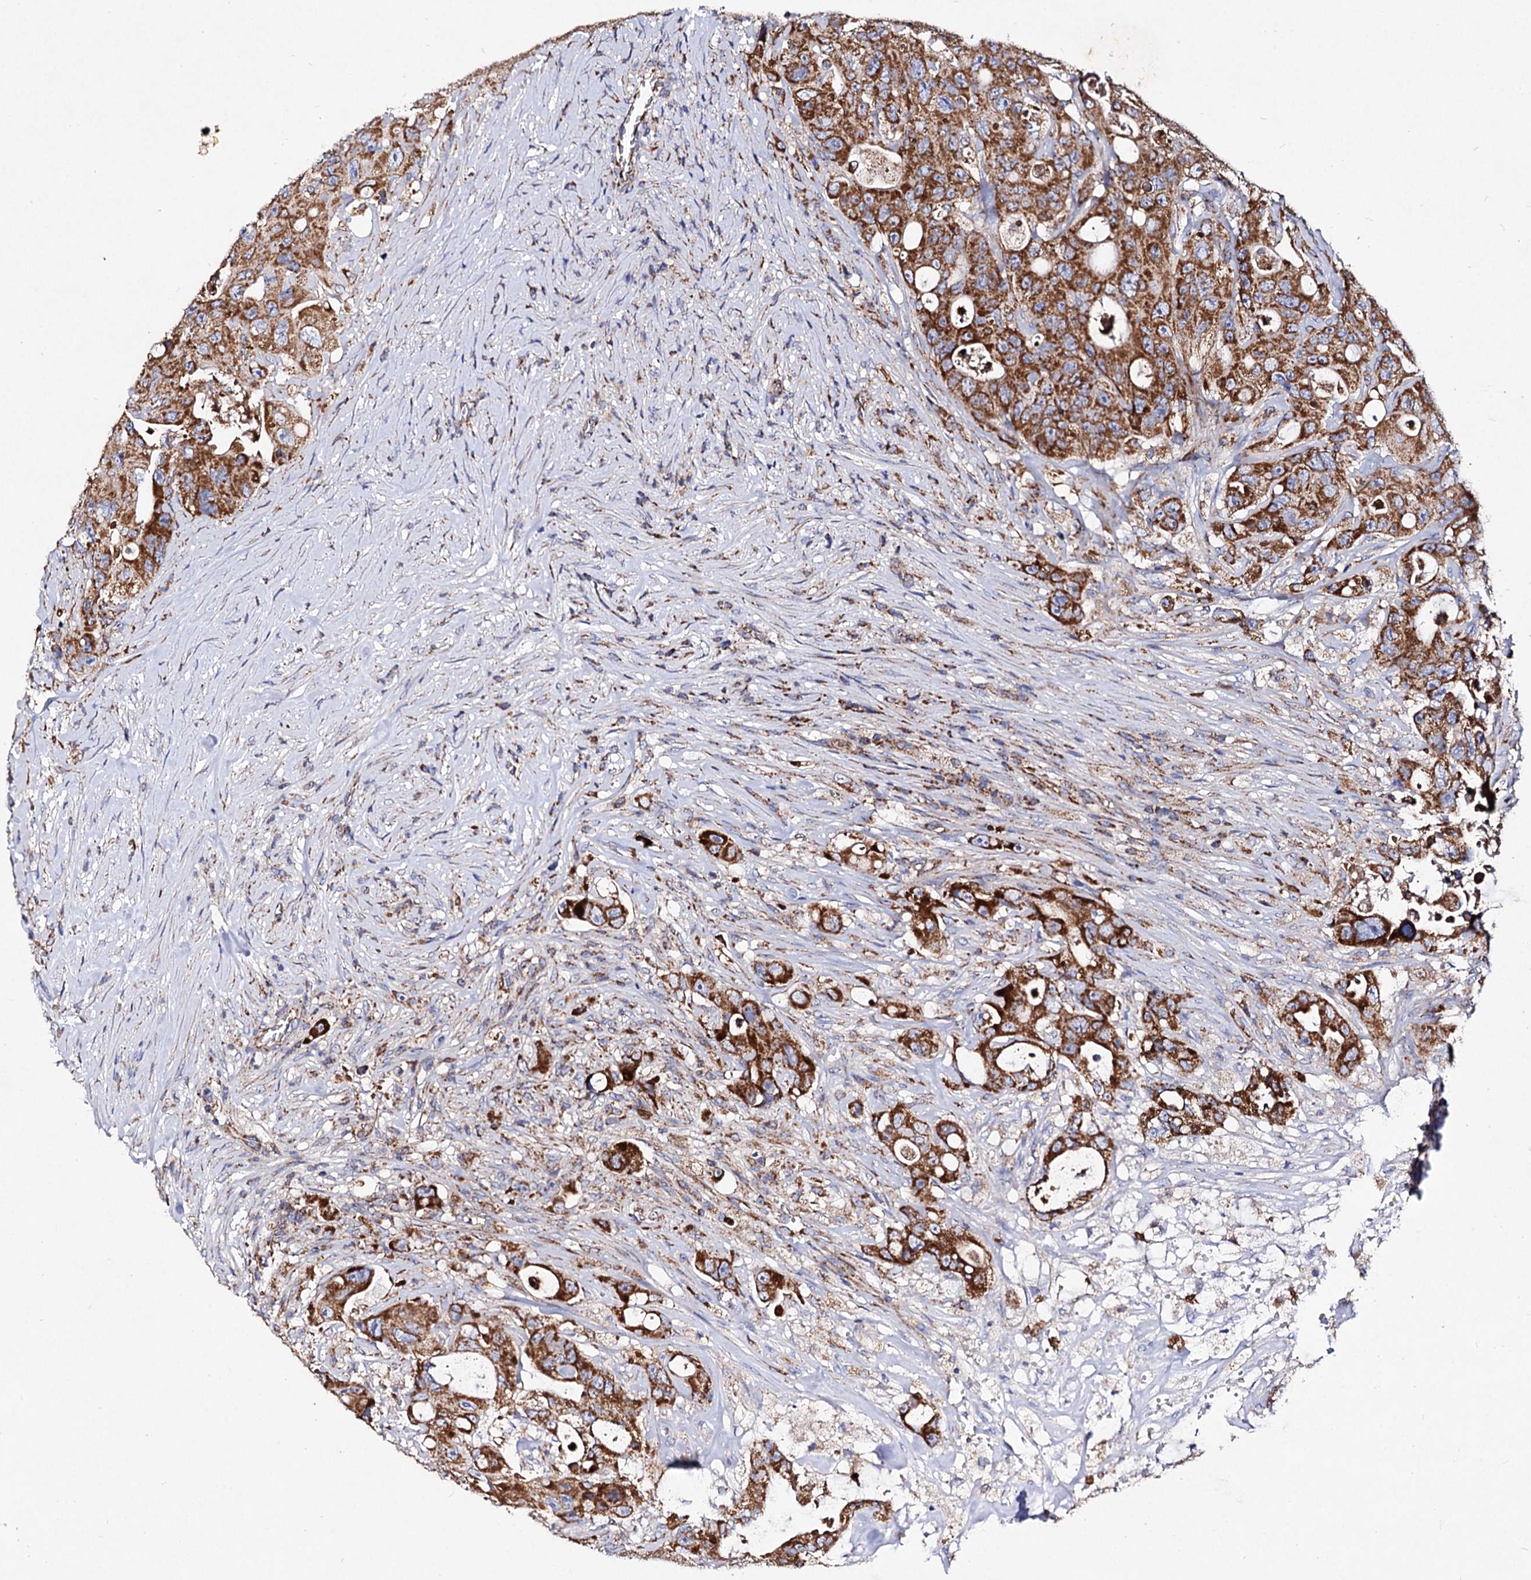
{"staining": {"intensity": "strong", "quantity": ">75%", "location": "cytoplasmic/membranous"}, "tissue": "colorectal cancer", "cell_type": "Tumor cells", "image_type": "cancer", "snomed": [{"axis": "morphology", "description": "Adenocarcinoma, NOS"}, {"axis": "topography", "description": "Colon"}], "caption": "Immunohistochemistry (IHC) staining of adenocarcinoma (colorectal), which shows high levels of strong cytoplasmic/membranous expression in about >75% of tumor cells indicating strong cytoplasmic/membranous protein expression. The staining was performed using DAB (3,3'-diaminobenzidine) (brown) for protein detection and nuclei were counterstained in hematoxylin (blue).", "gene": "ACAD9", "patient": {"sex": "female", "age": 46}}